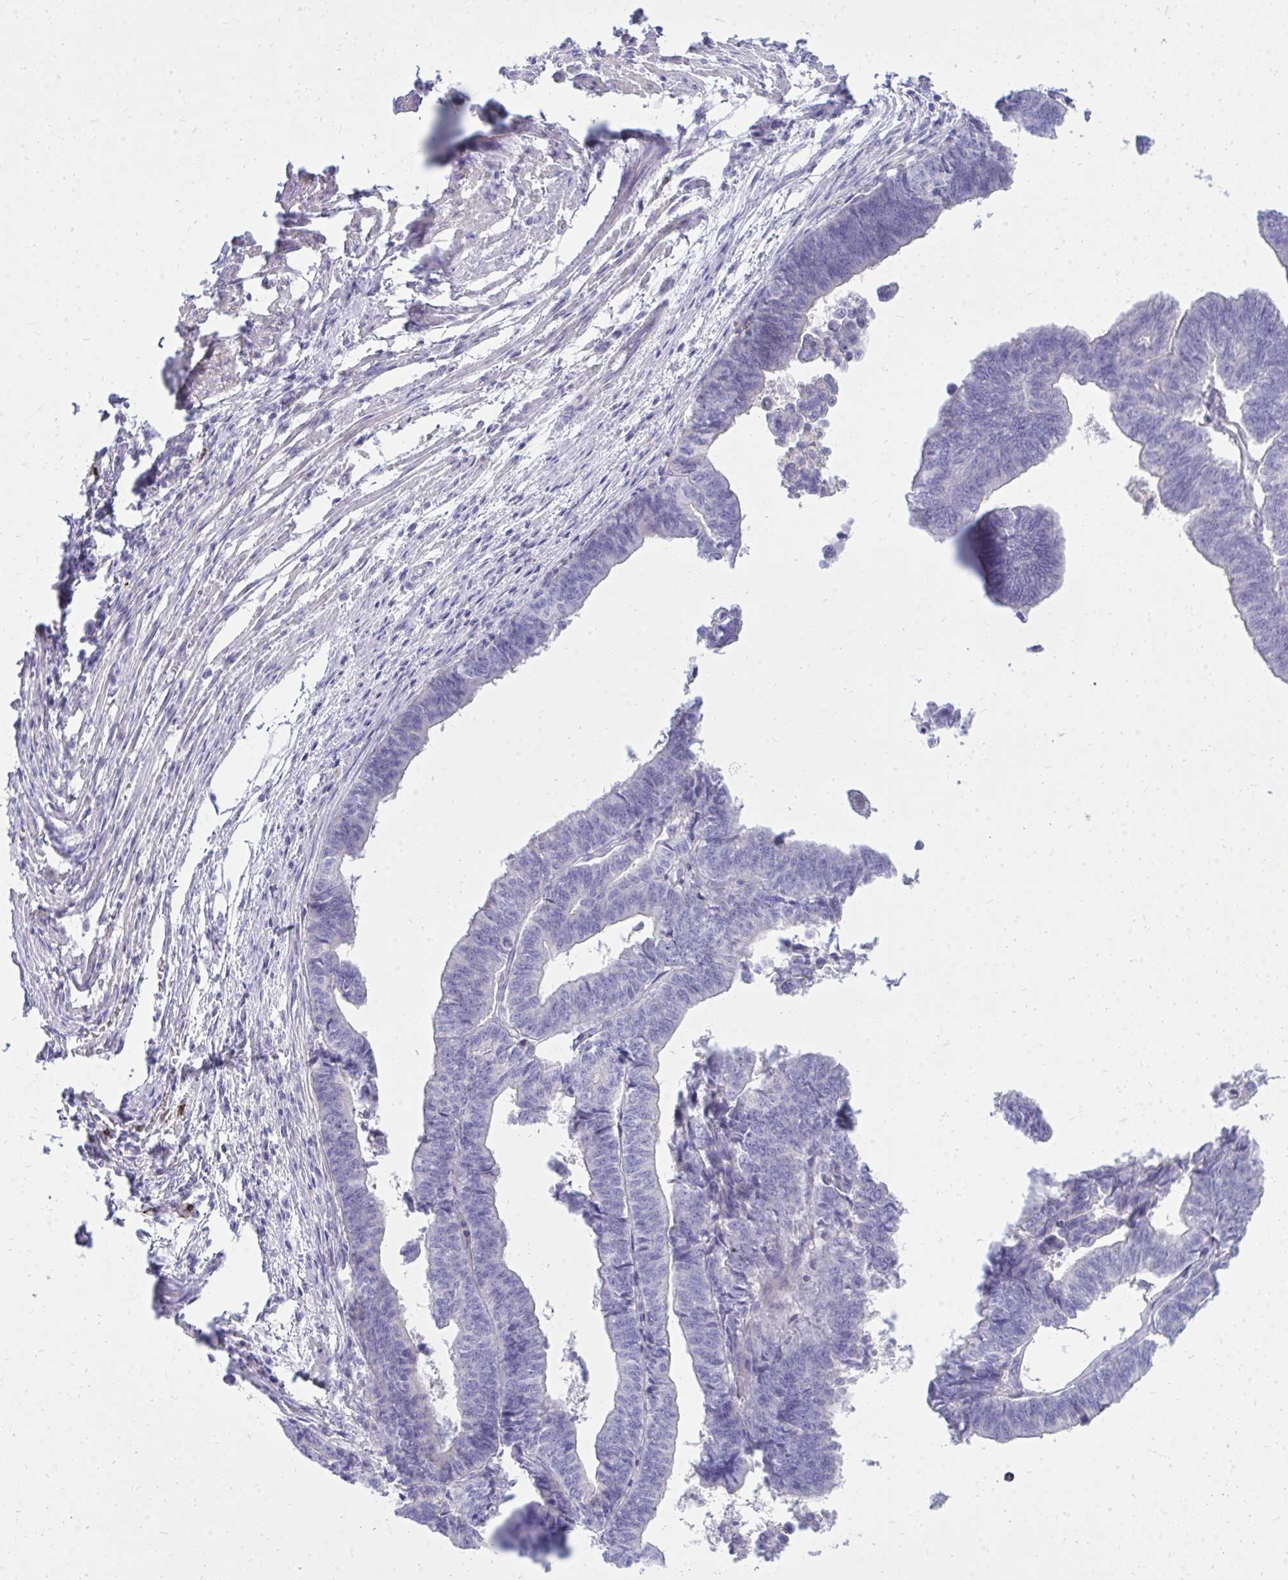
{"staining": {"intensity": "negative", "quantity": "none", "location": "none"}, "tissue": "endometrial cancer", "cell_type": "Tumor cells", "image_type": "cancer", "snomed": [{"axis": "morphology", "description": "Adenocarcinoma, NOS"}, {"axis": "topography", "description": "Endometrium"}], "caption": "Immunohistochemistry (IHC) micrograph of human endometrial cancer stained for a protein (brown), which exhibits no positivity in tumor cells.", "gene": "TP53I11", "patient": {"sex": "female", "age": 65}}